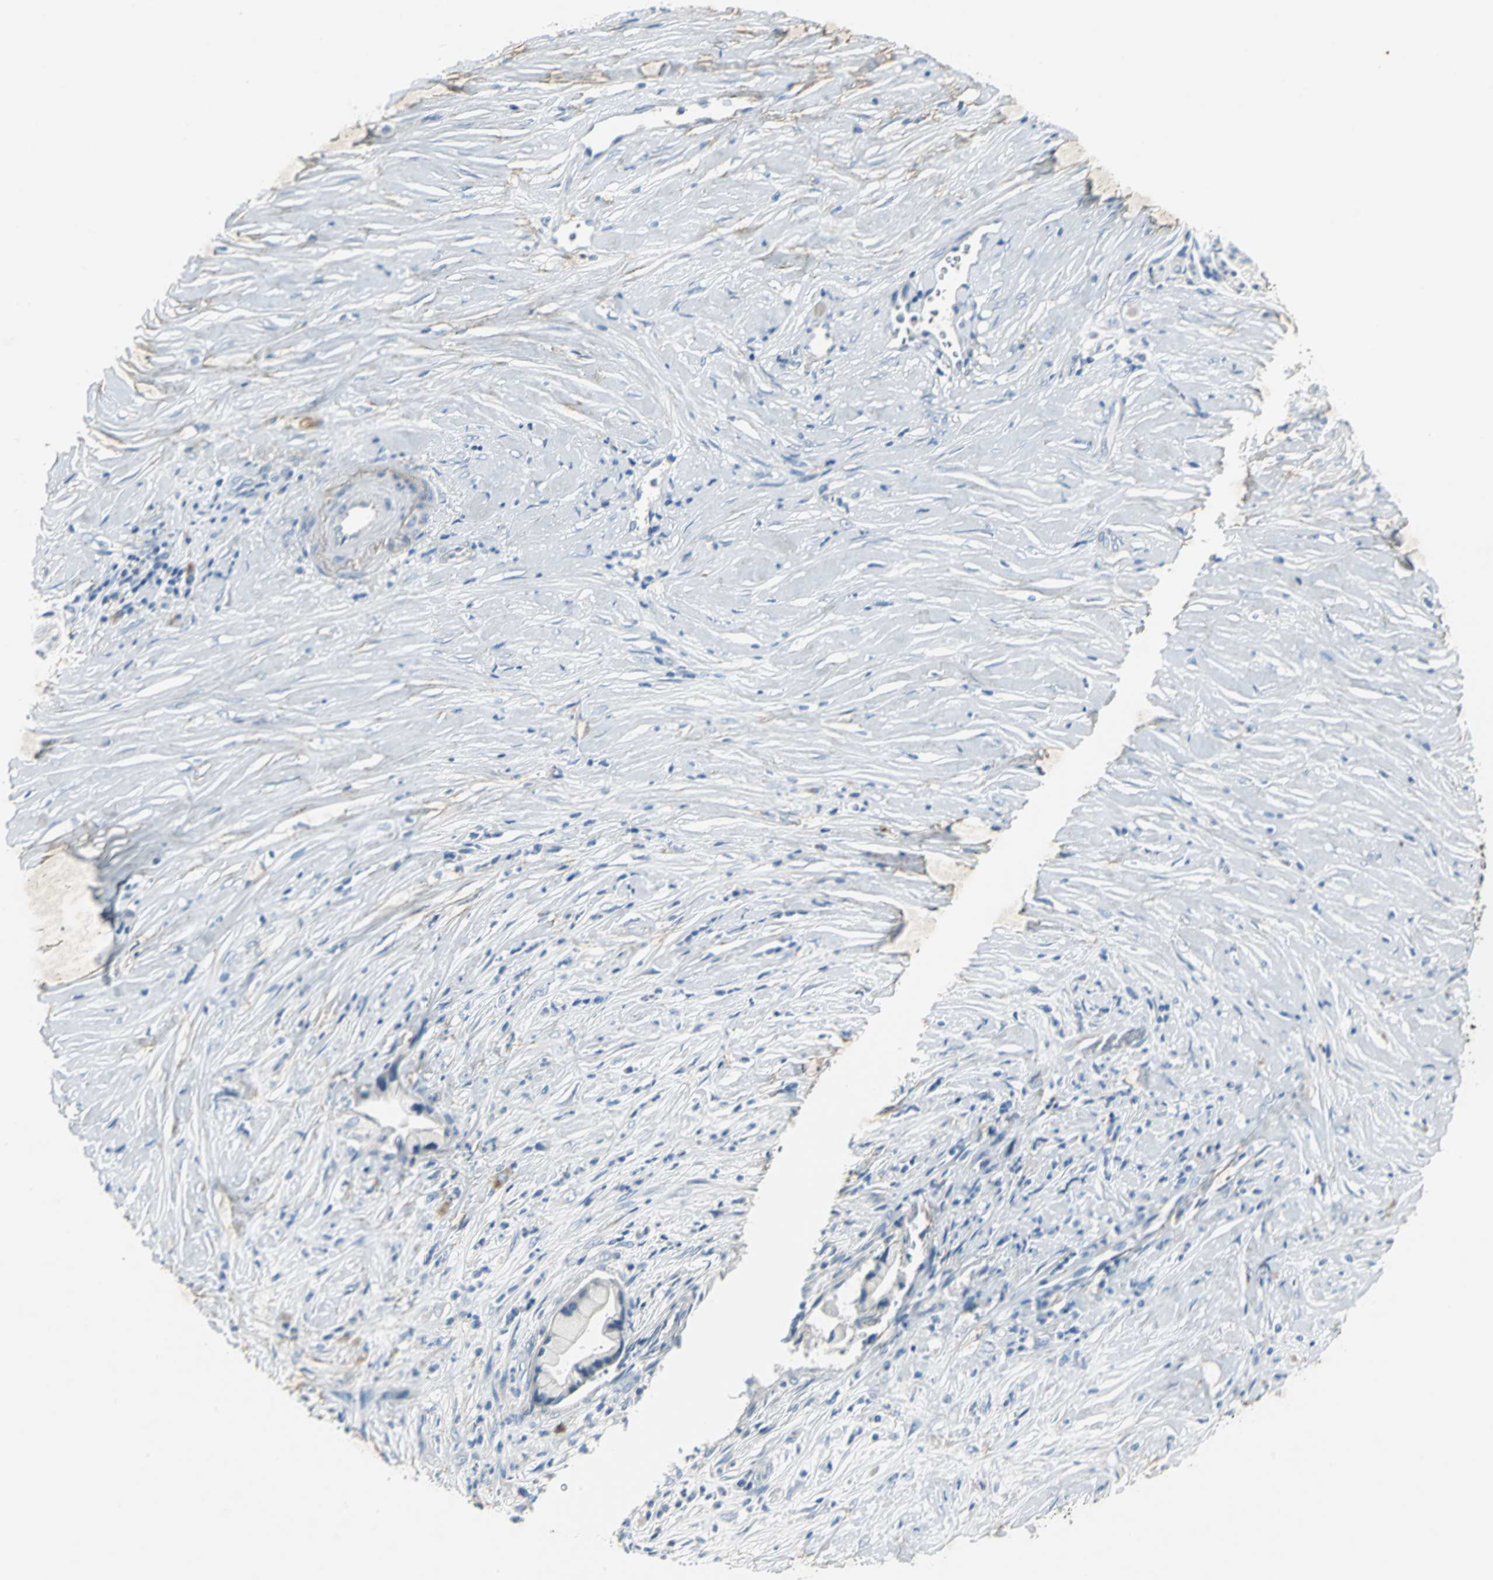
{"staining": {"intensity": "negative", "quantity": "none", "location": "none"}, "tissue": "pancreatic cancer", "cell_type": "Tumor cells", "image_type": "cancer", "snomed": [{"axis": "morphology", "description": "Adenocarcinoma, NOS"}, {"axis": "topography", "description": "Pancreas"}], "caption": "An IHC histopathology image of adenocarcinoma (pancreatic) is shown. There is no staining in tumor cells of adenocarcinoma (pancreatic).", "gene": "PTGDS", "patient": {"sex": "female", "age": 59}}